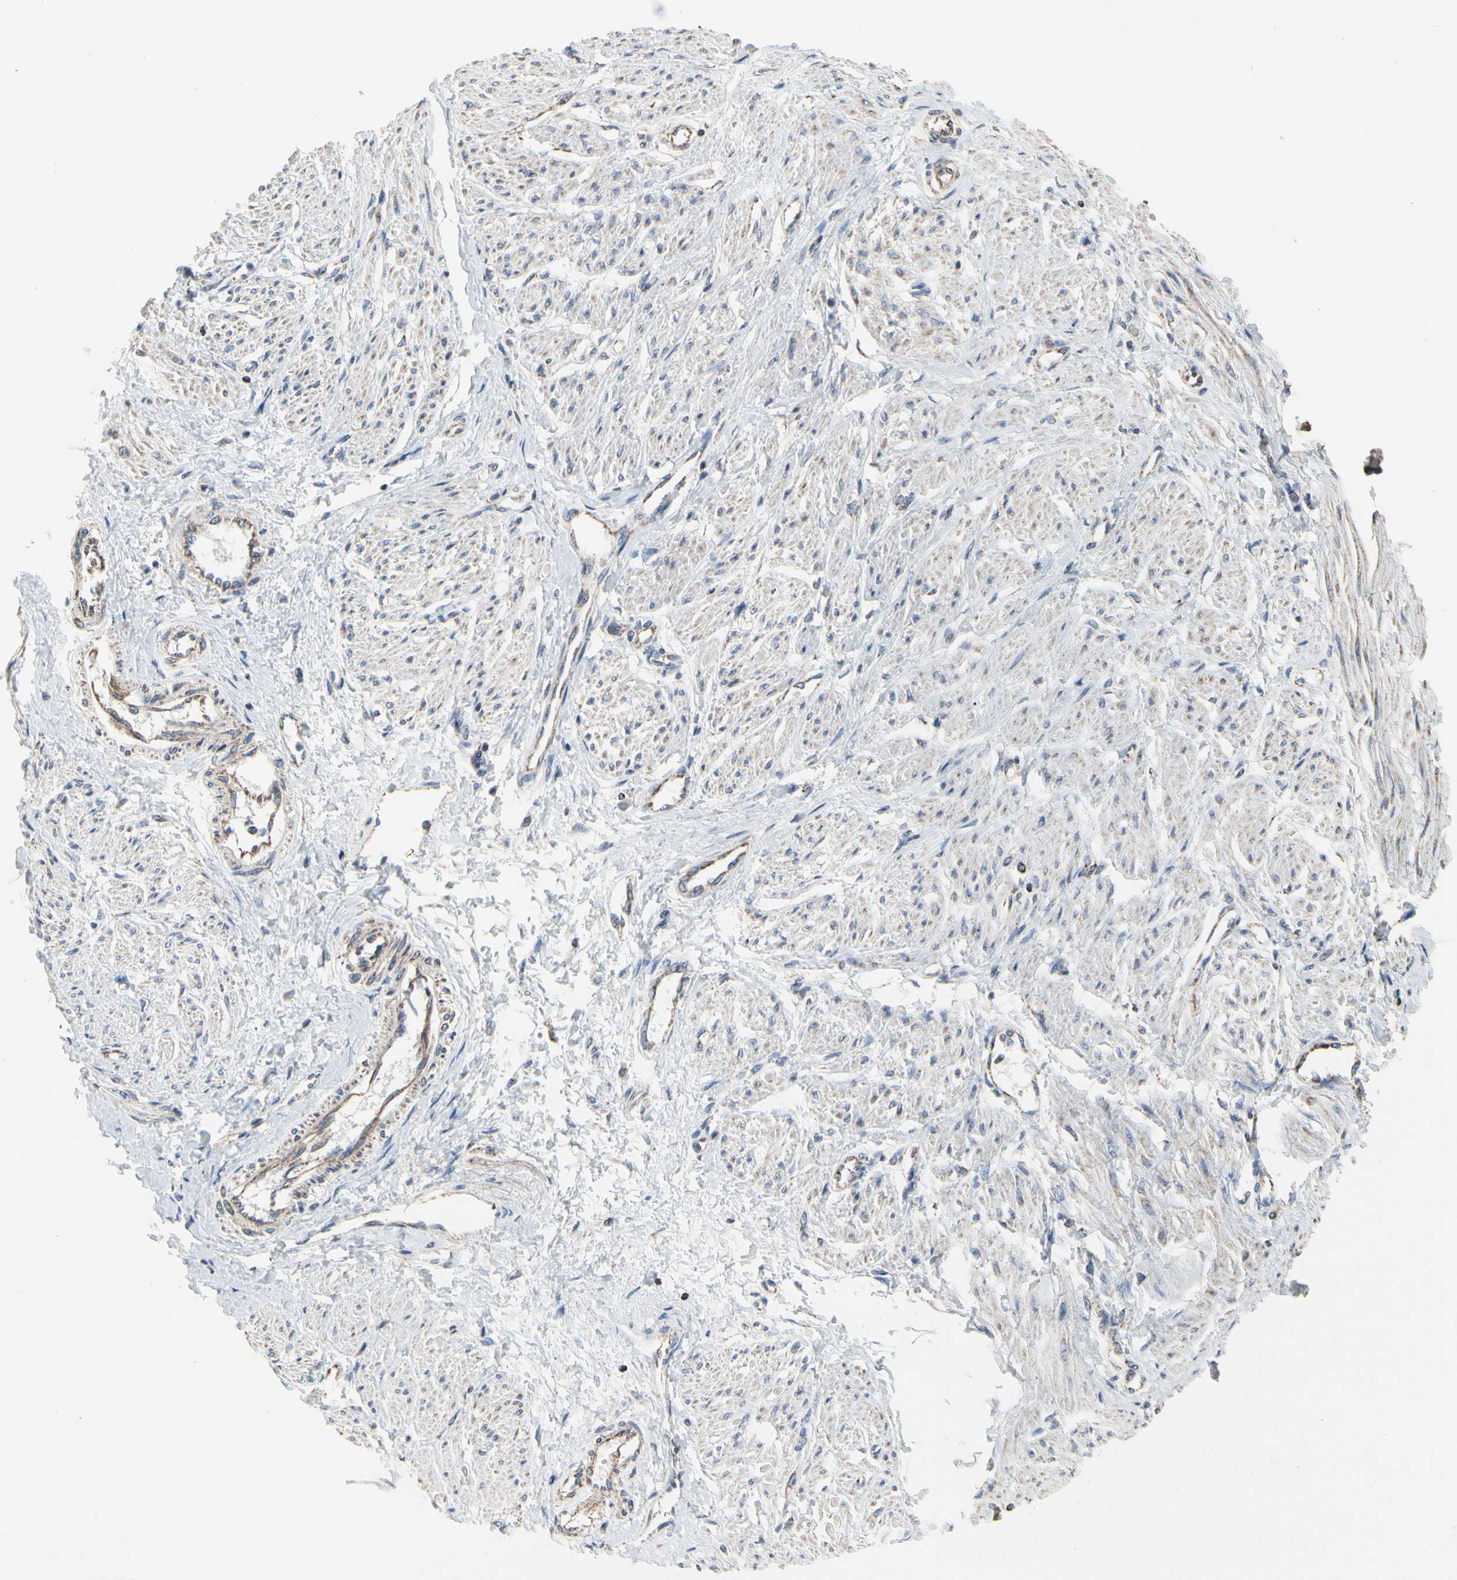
{"staining": {"intensity": "moderate", "quantity": "25%-75%", "location": "cytoplasmic/membranous"}, "tissue": "smooth muscle", "cell_type": "Smooth muscle cells", "image_type": "normal", "snomed": [{"axis": "morphology", "description": "Normal tissue, NOS"}, {"axis": "topography", "description": "Smooth muscle"}, {"axis": "topography", "description": "Uterus"}], "caption": "Smooth muscle stained for a protein (brown) displays moderate cytoplasmic/membranous positive staining in about 25%-75% of smooth muscle cells.", "gene": "TUBA1A", "patient": {"sex": "female", "age": 39}}